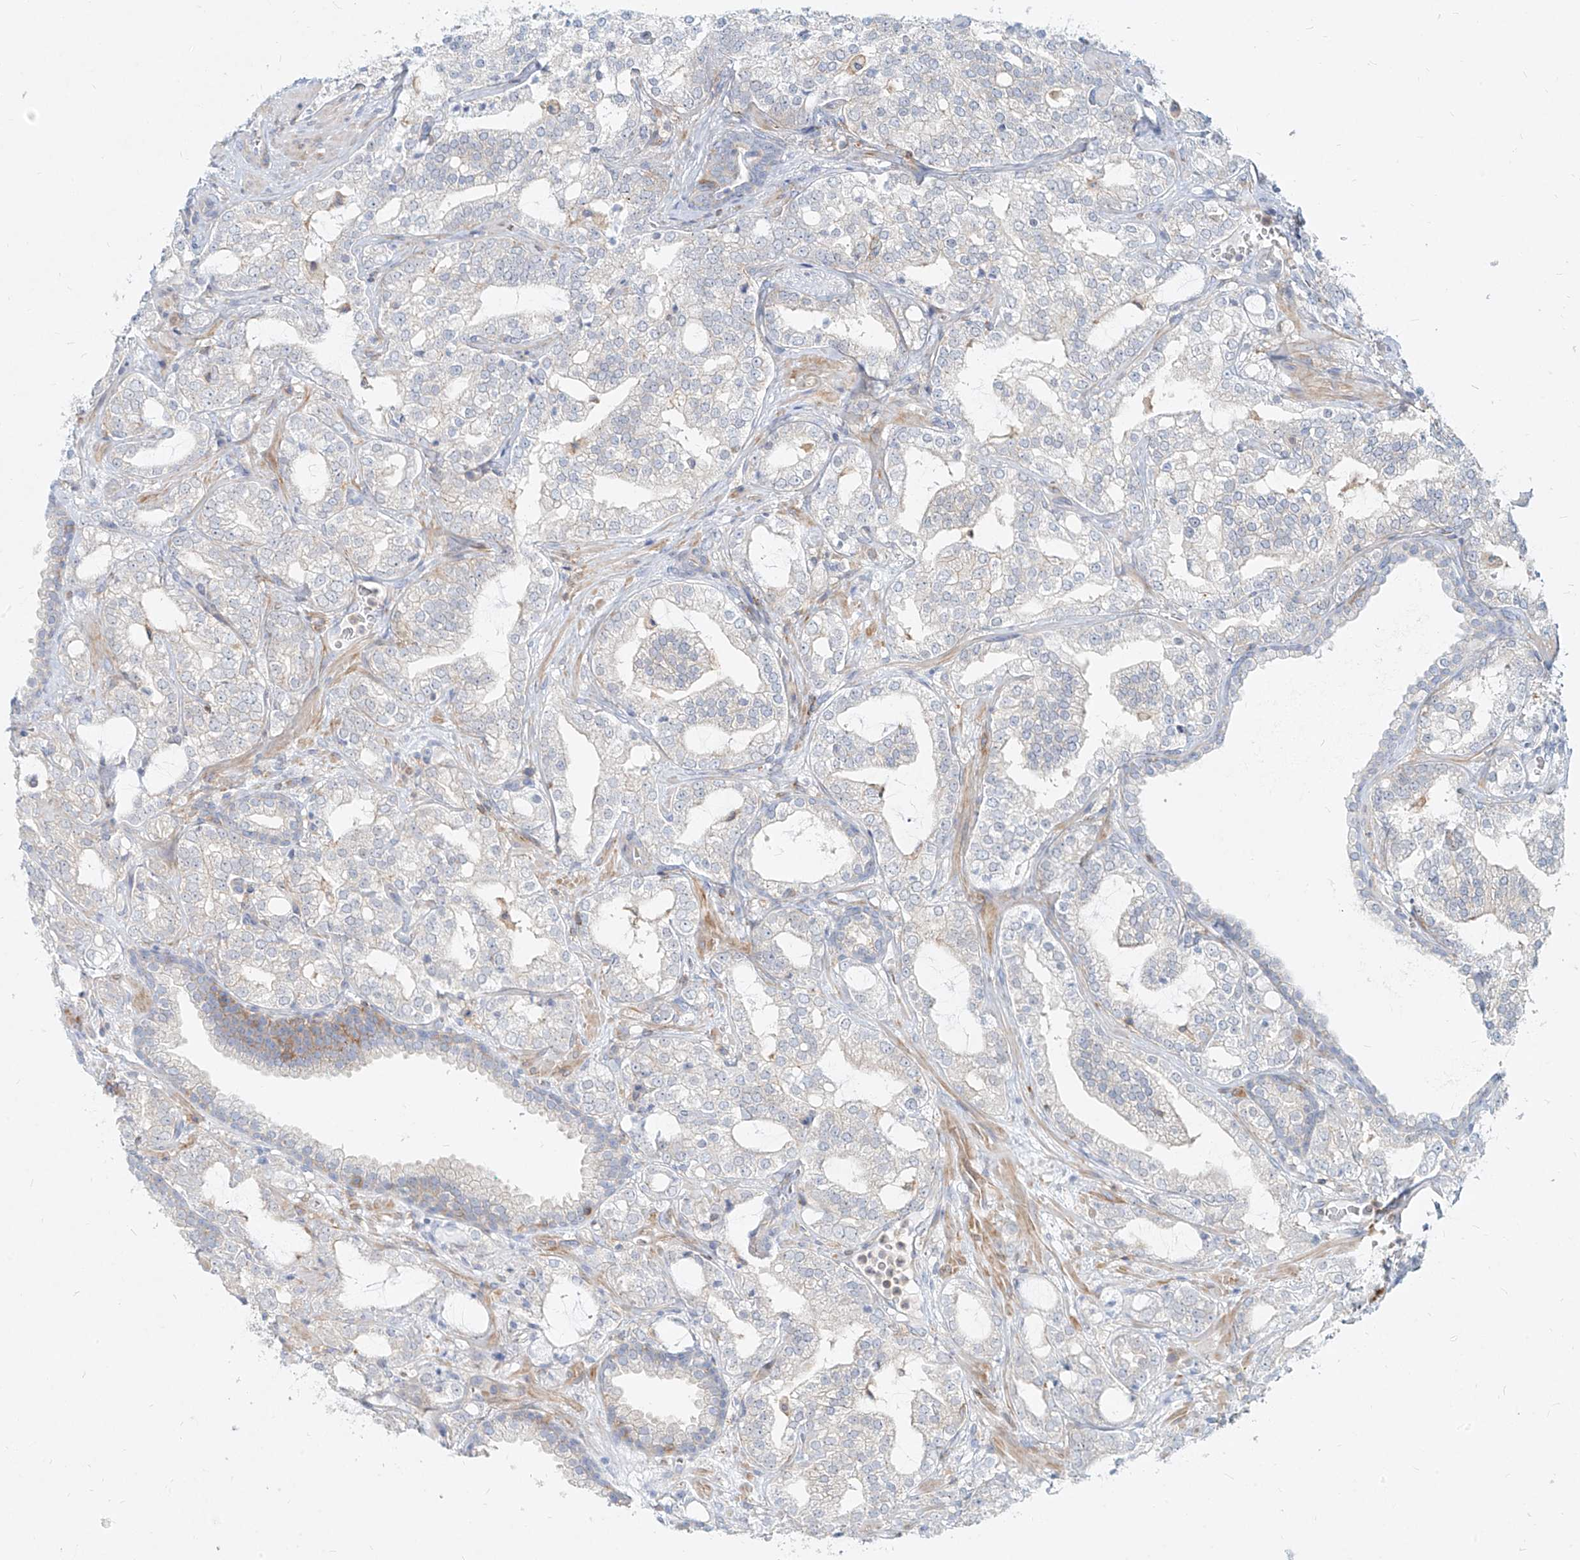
{"staining": {"intensity": "negative", "quantity": "none", "location": "none"}, "tissue": "prostate cancer", "cell_type": "Tumor cells", "image_type": "cancer", "snomed": [{"axis": "morphology", "description": "Adenocarcinoma, High grade"}, {"axis": "topography", "description": "Prostate"}], "caption": "High magnification brightfield microscopy of prostate adenocarcinoma (high-grade) stained with DAB (brown) and counterstained with hematoxylin (blue): tumor cells show no significant staining. Brightfield microscopy of immunohistochemistry stained with DAB (3,3'-diaminobenzidine) (brown) and hematoxylin (blue), captured at high magnification.", "gene": "SLC2A12", "patient": {"sex": "male", "age": 64}}